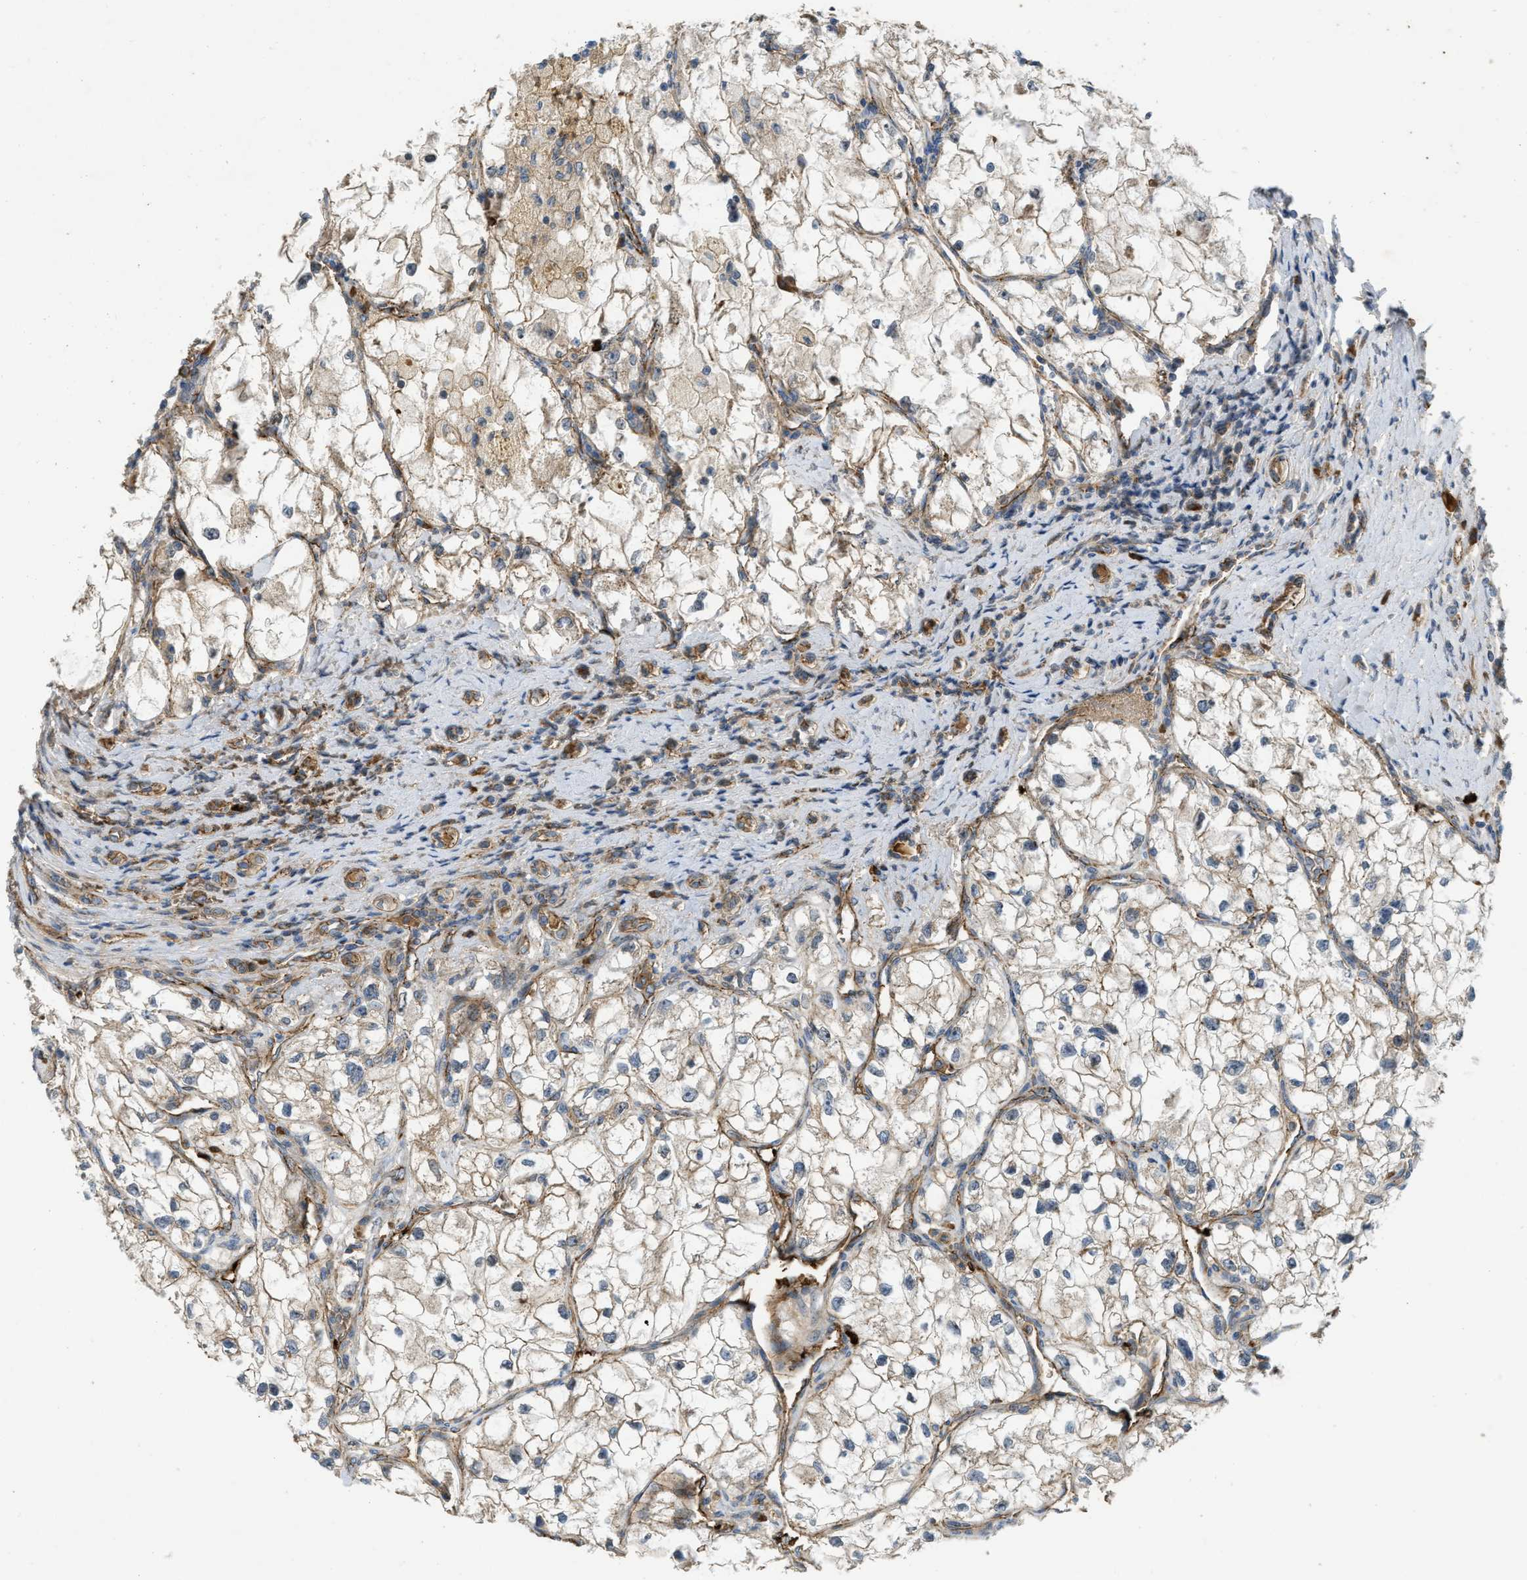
{"staining": {"intensity": "moderate", "quantity": "<25%", "location": "cytoplasmic/membranous"}, "tissue": "renal cancer", "cell_type": "Tumor cells", "image_type": "cancer", "snomed": [{"axis": "morphology", "description": "Adenocarcinoma, NOS"}, {"axis": "topography", "description": "Kidney"}], "caption": "Renal cancer stained with a brown dye reveals moderate cytoplasmic/membranous positive staining in approximately <25% of tumor cells.", "gene": "ERC1", "patient": {"sex": "female", "age": 70}}